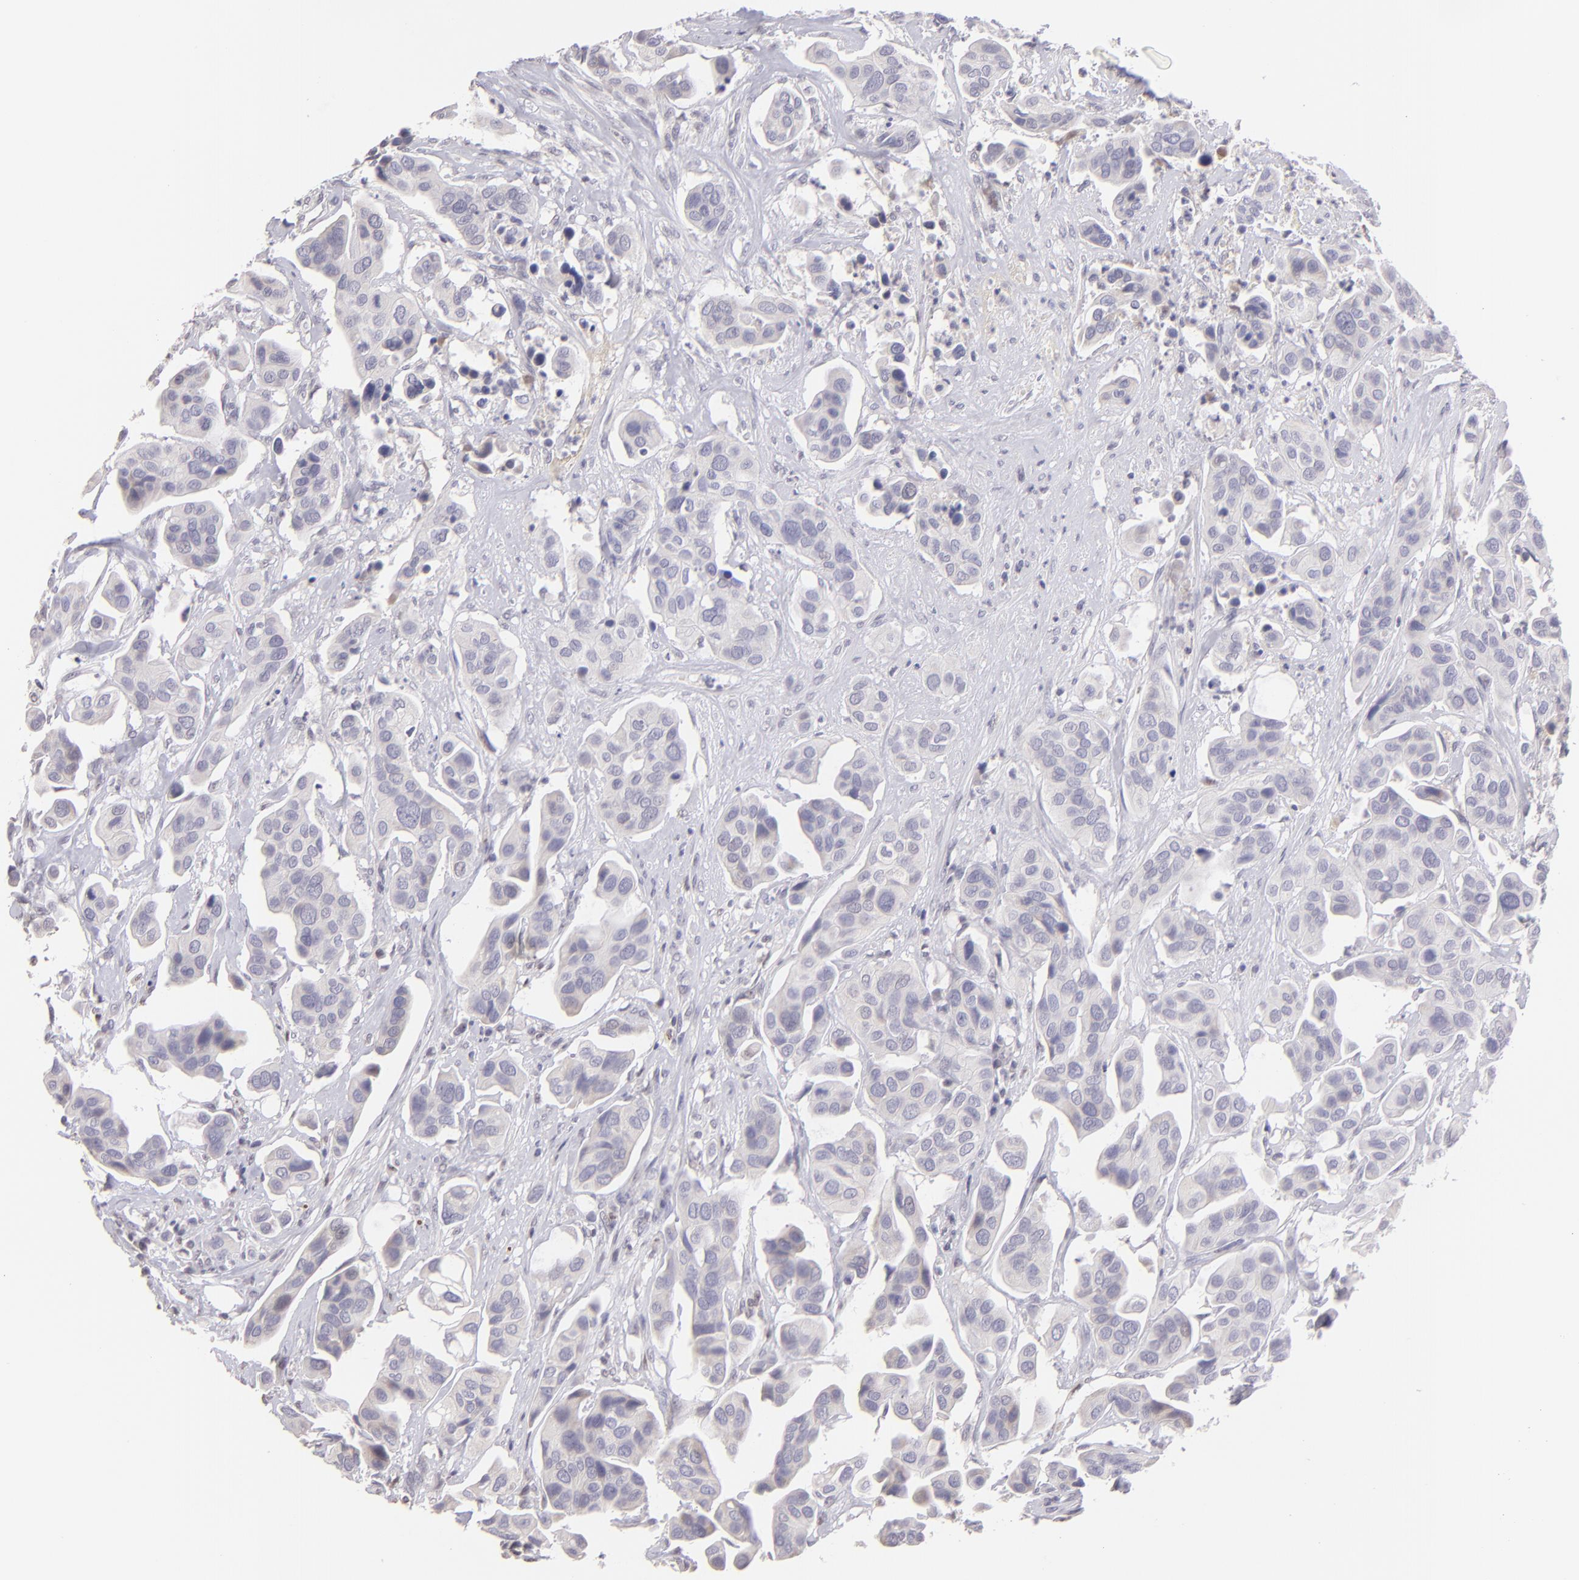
{"staining": {"intensity": "negative", "quantity": "none", "location": "none"}, "tissue": "urothelial cancer", "cell_type": "Tumor cells", "image_type": "cancer", "snomed": [{"axis": "morphology", "description": "Adenocarcinoma, NOS"}, {"axis": "topography", "description": "Urinary bladder"}], "caption": "Tumor cells are negative for protein expression in human urothelial cancer.", "gene": "MAGEA1", "patient": {"sex": "male", "age": 61}}